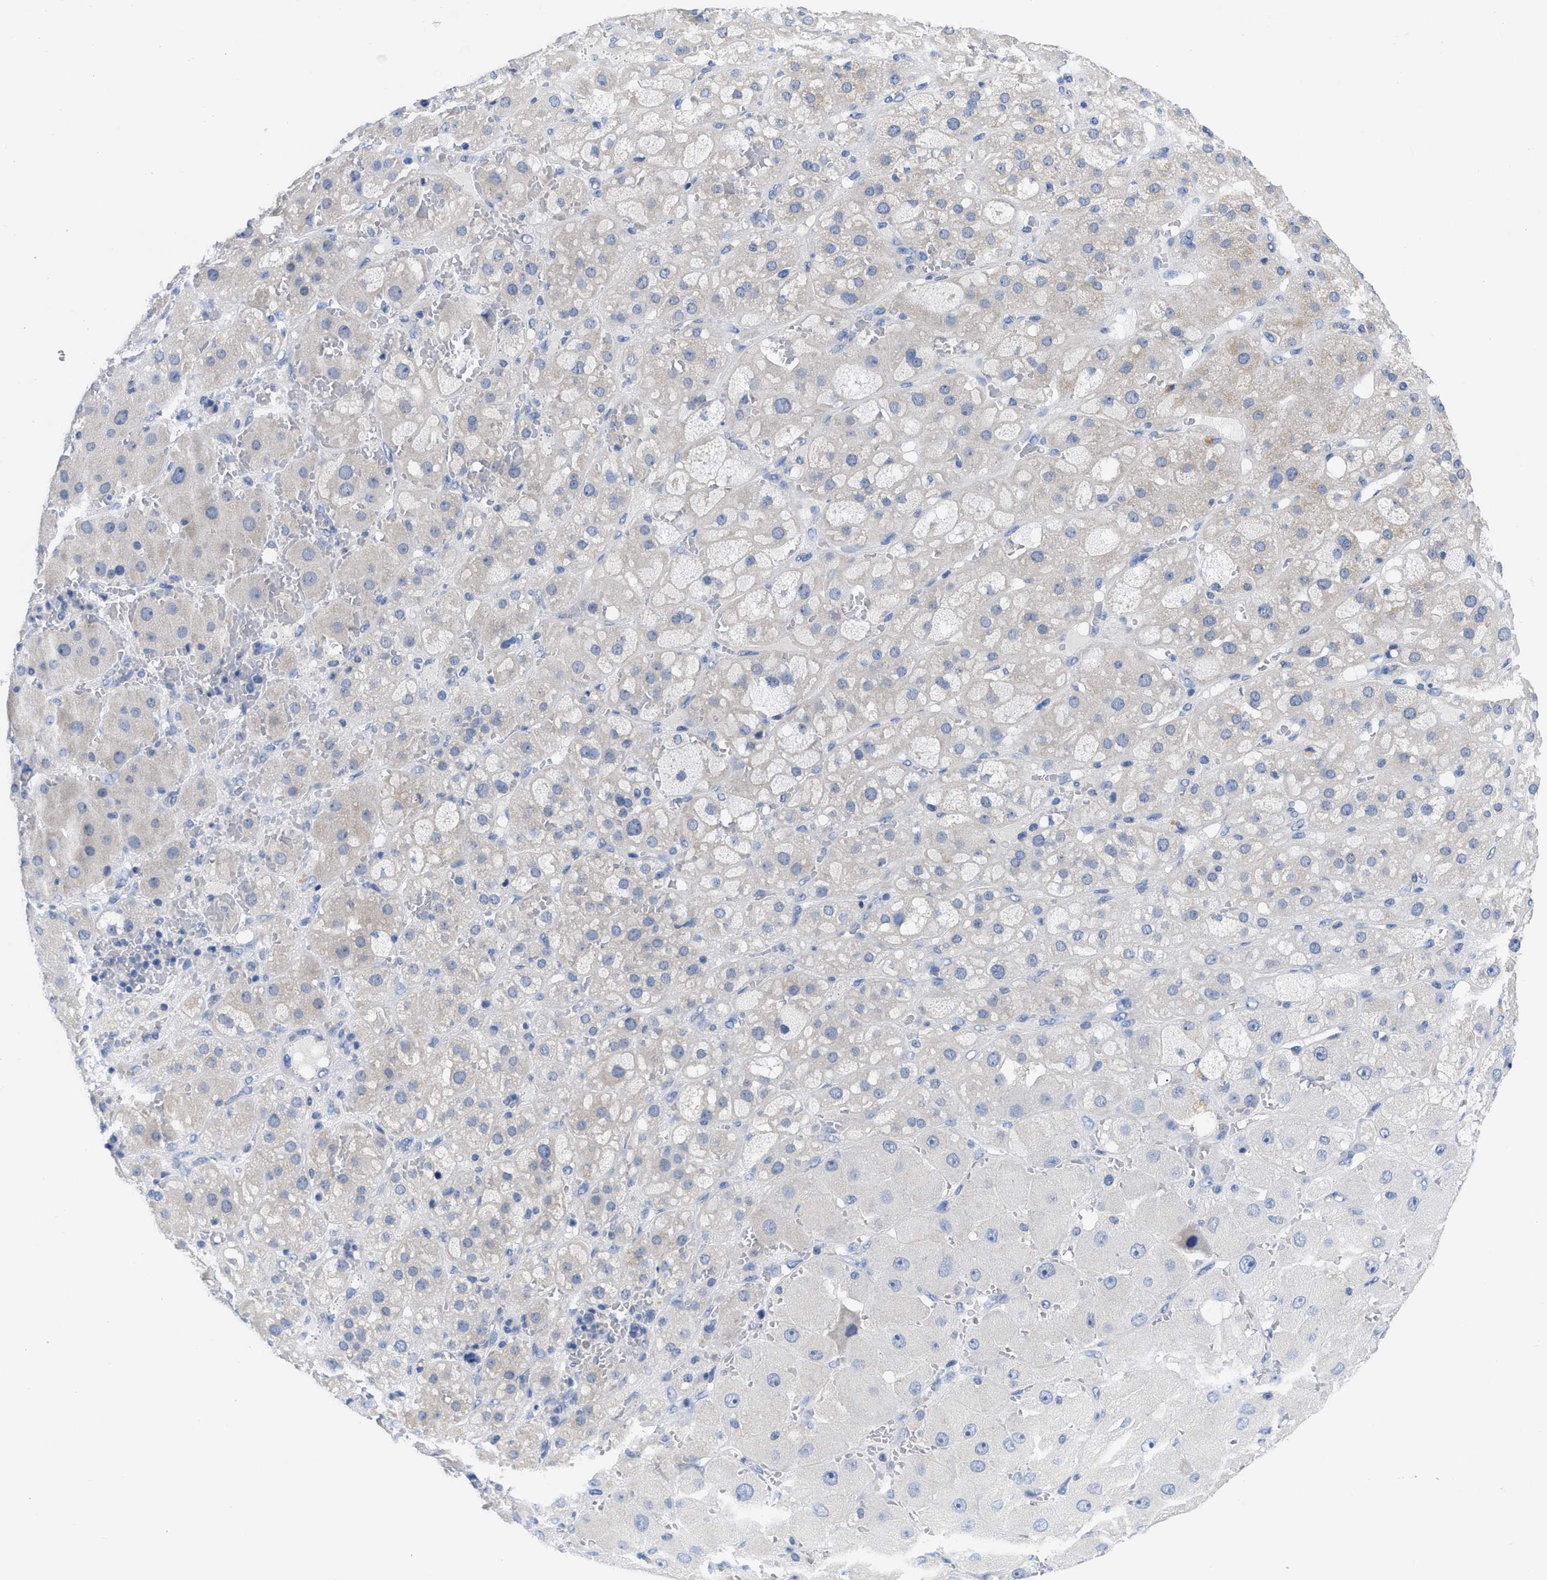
{"staining": {"intensity": "negative", "quantity": "none", "location": "none"}, "tissue": "adrenal gland", "cell_type": "Glandular cells", "image_type": "normal", "snomed": [{"axis": "morphology", "description": "Normal tissue, NOS"}, {"axis": "topography", "description": "Adrenal gland"}], "caption": "IHC histopathology image of unremarkable adrenal gland: adrenal gland stained with DAB (3,3'-diaminobenzidine) reveals no significant protein staining in glandular cells.", "gene": "PYY", "patient": {"sex": "female", "age": 47}}